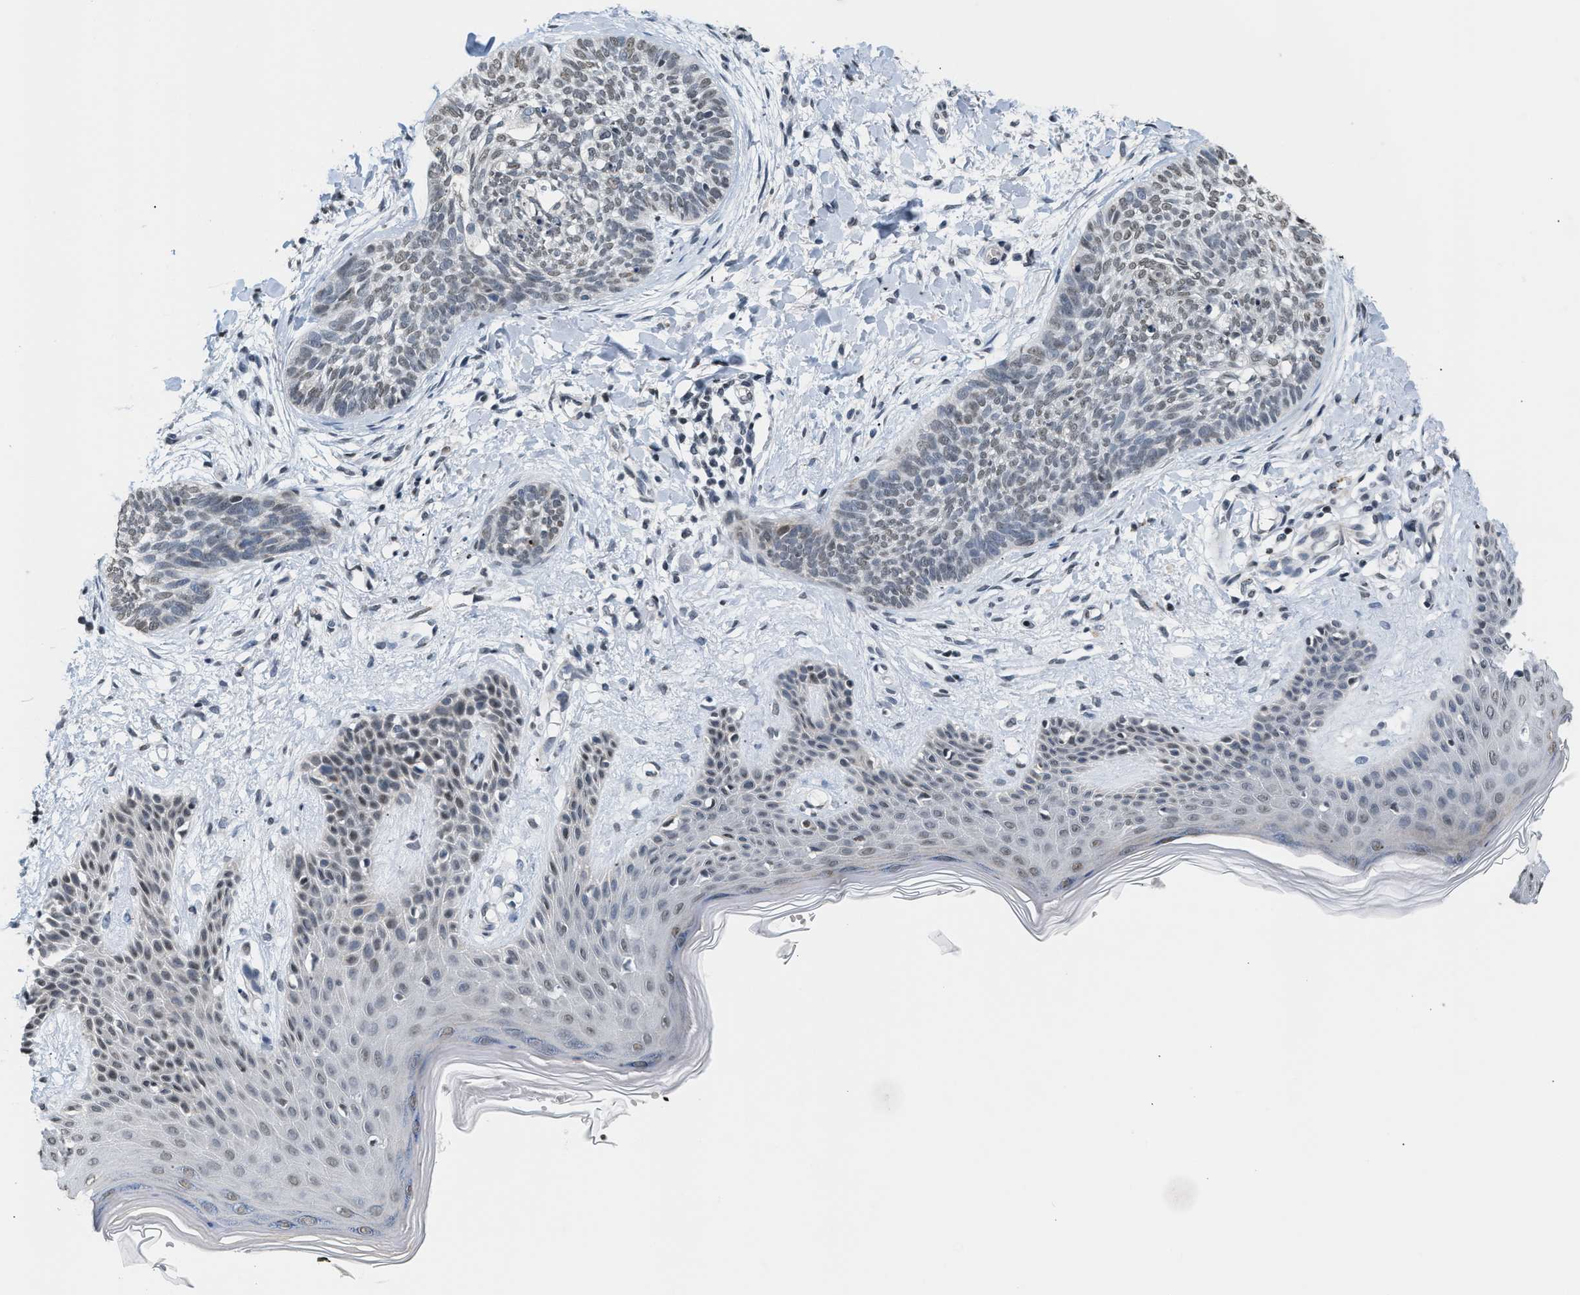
{"staining": {"intensity": "weak", "quantity": "<25%", "location": "nuclear"}, "tissue": "skin cancer", "cell_type": "Tumor cells", "image_type": "cancer", "snomed": [{"axis": "morphology", "description": "Basal cell carcinoma"}, {"axis": "topography", "description": "Skin"}], "caption": "Immunohistochemistry image of skin cancer stained for a protein (brown), which exhibits no expression in tumor cells.", "gene": "RAF1", "patient": {"sex": "female", "age": 59}}